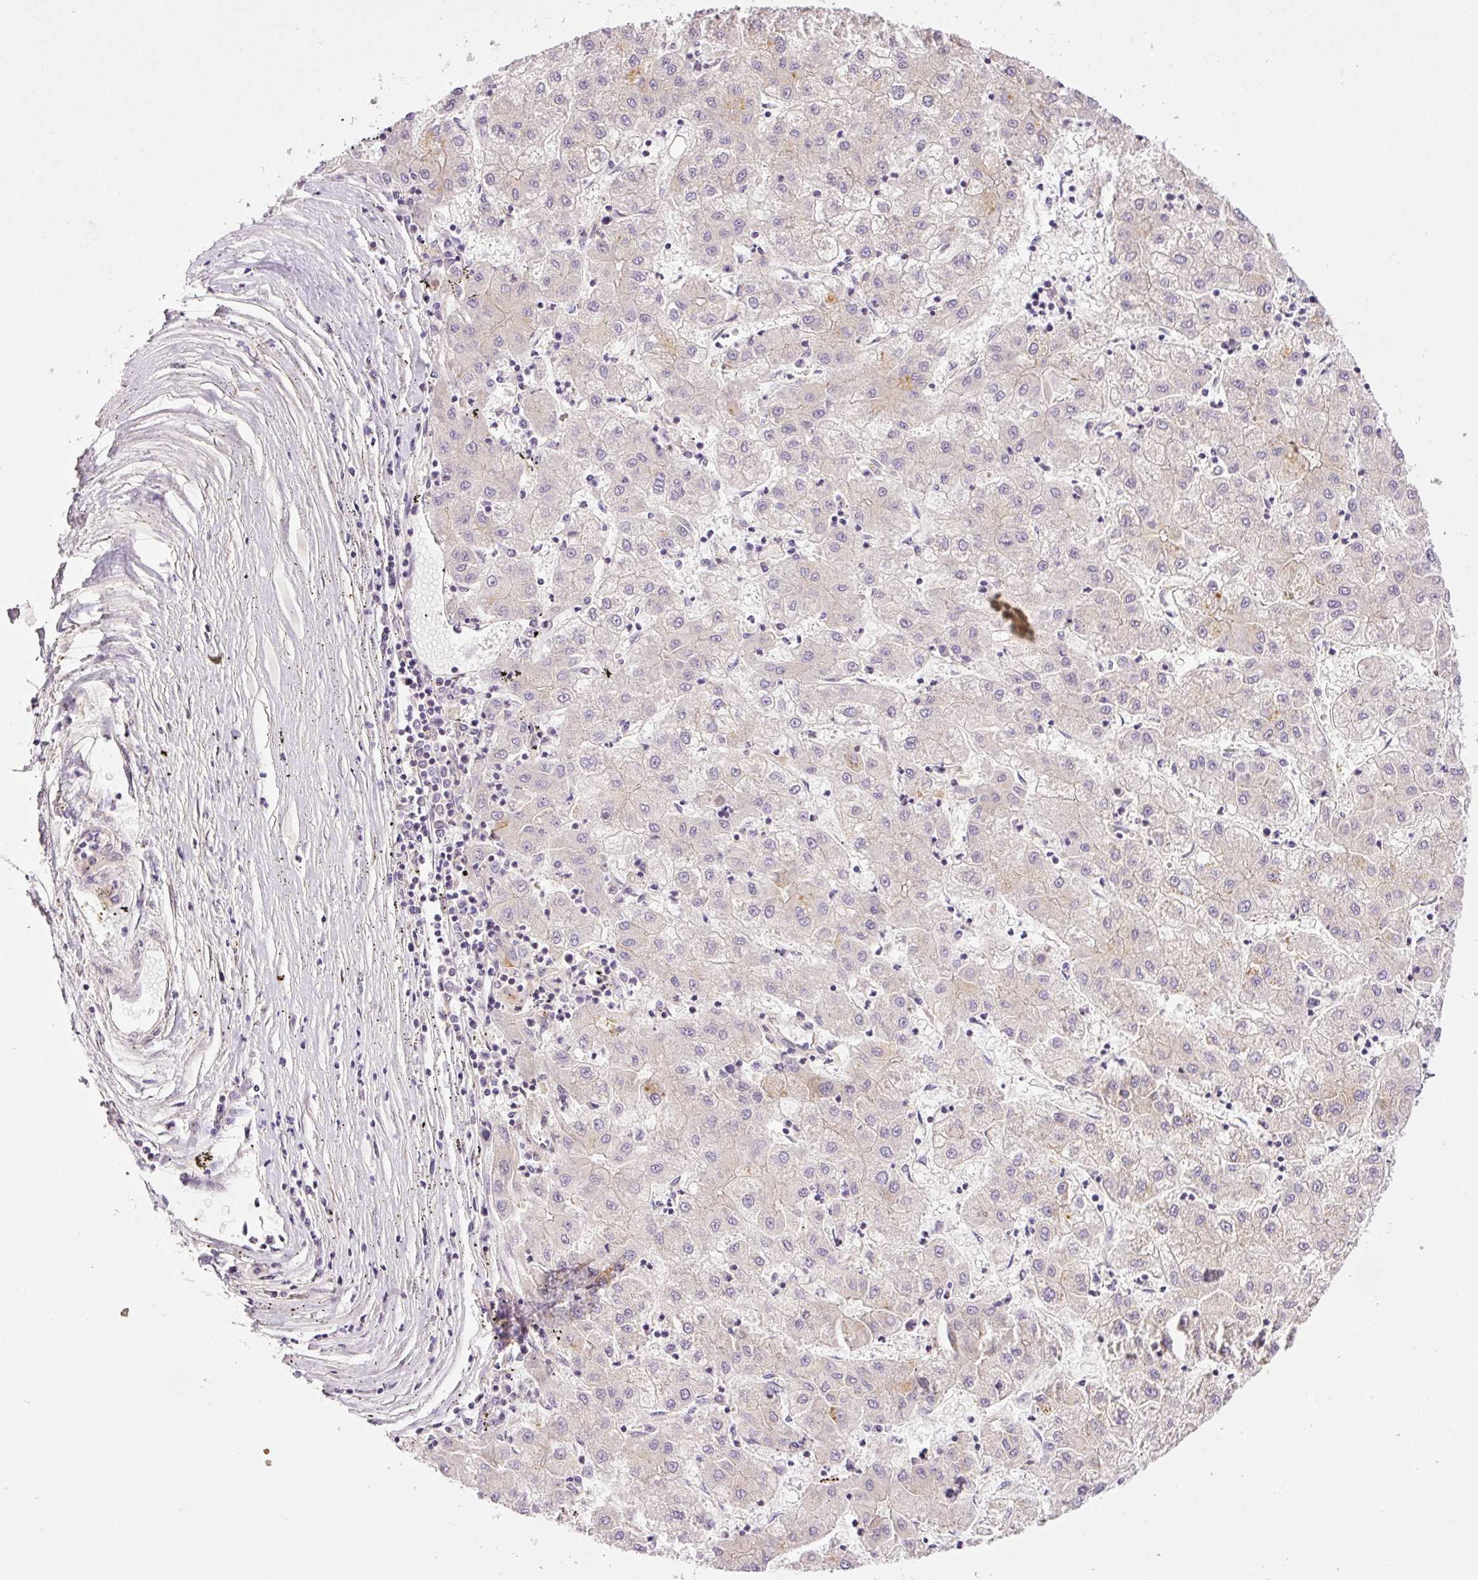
{"staining": {"intensity": "negative", "quantity": "none", "location": "none"}, "tissue": "liver cancer", "cell_type": "Tumor cells", "image_type": "cancer", "snomed": [{"axis": "morphology", "description": "Carcinoma, Hepatocellular, NOS"}, {"axis": "topography", "description": "Liver"}], "caption": "Hepatocellular carcinoma (liver) stained for a protein using immunohistochemistry (IHC) reveals no positivity tumor cells.", "gene": "TBC1D2B", "patient": {"sex": "male", "age": 72}}